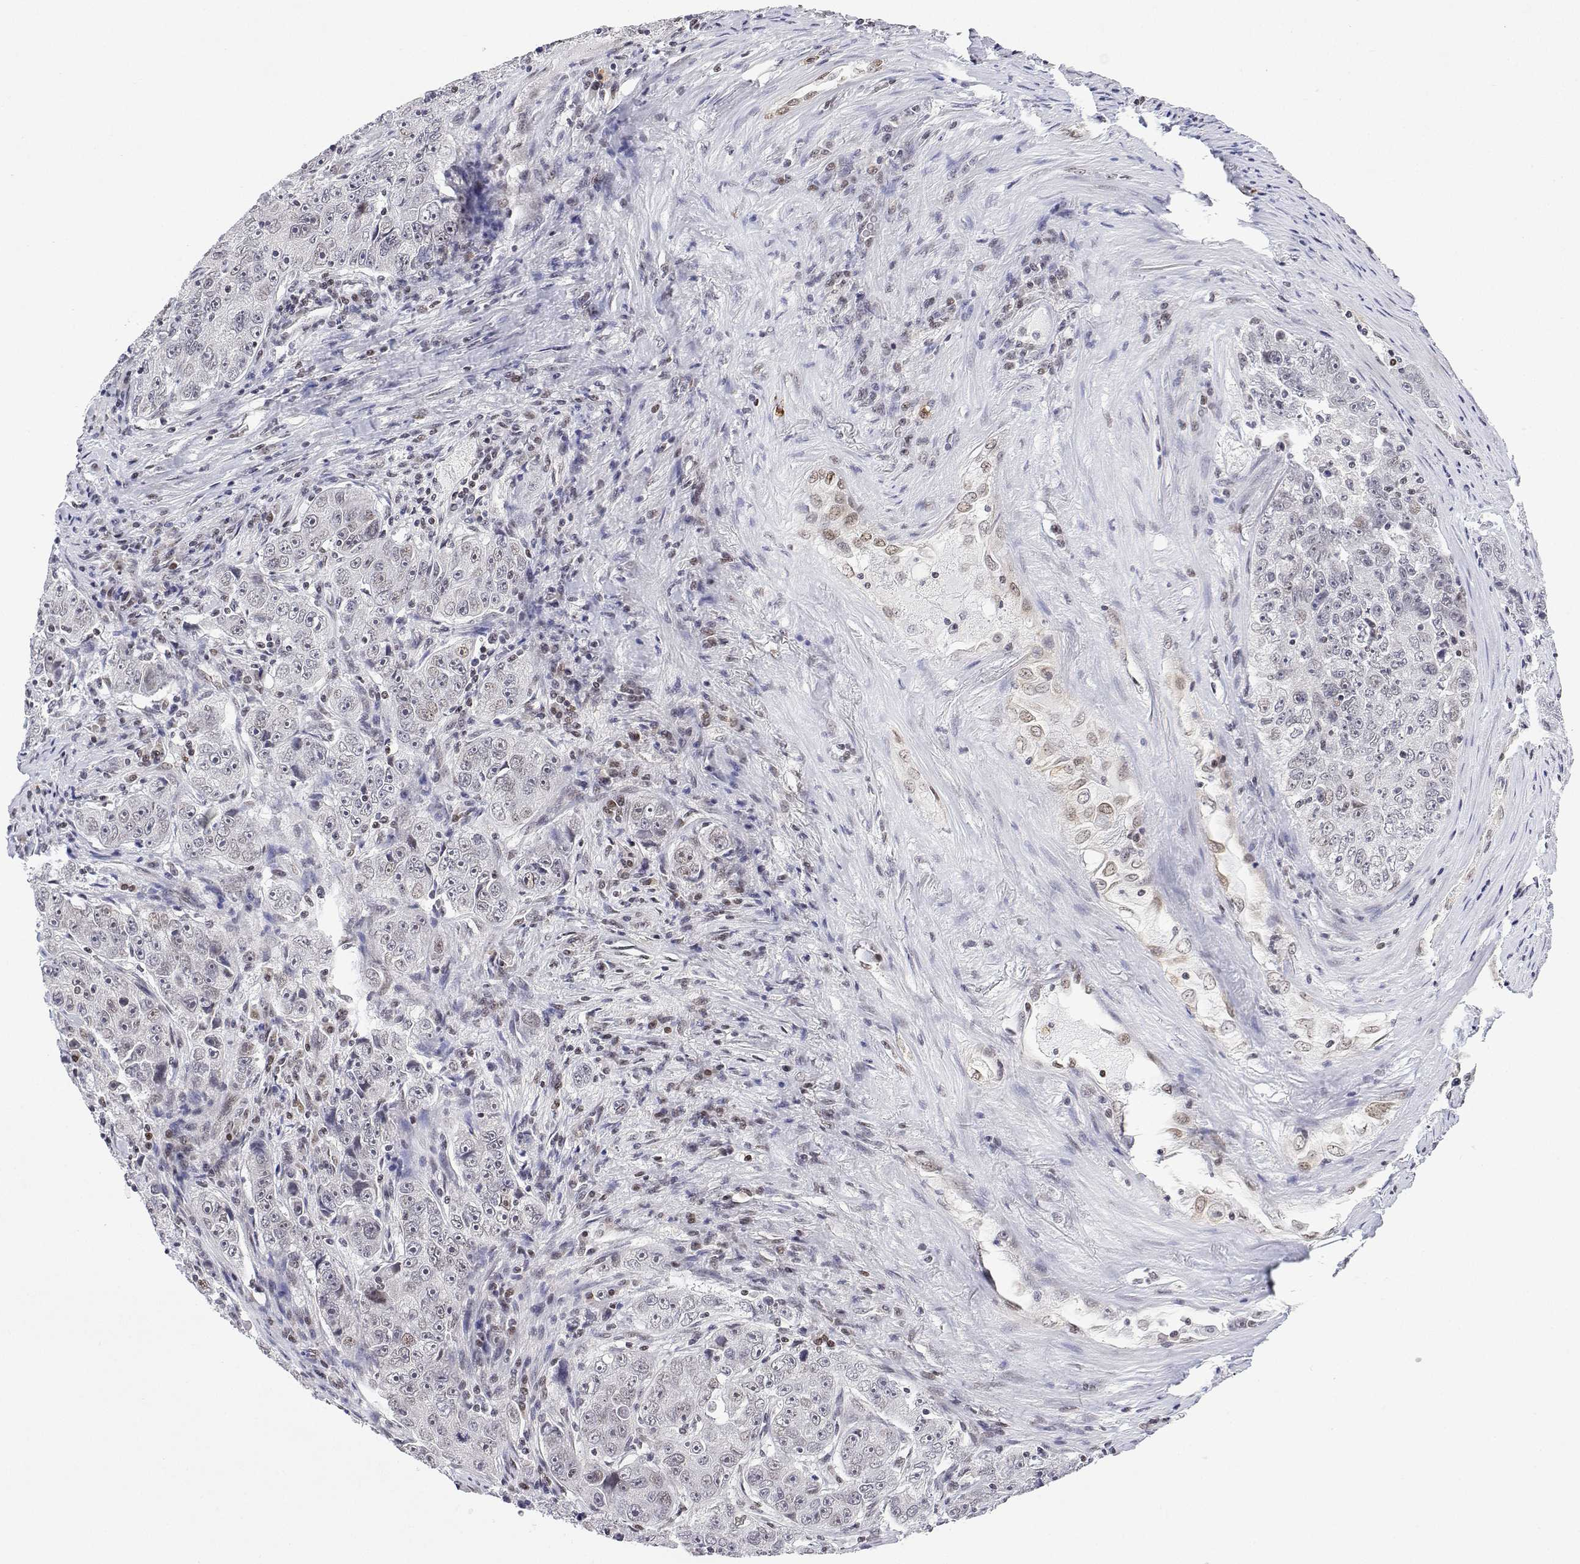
{"staining": {"intensity": "weak", "quantity": "<25%", "location": "nuclear"}, "tissue": "lung cancer", "cell_type": "Tumor cells", "image_type": "cancer", "snomed": [{"axis": "morphology", "description": "Normal morphology"}, {"axis": "morphology", "description": "Adenocarcinoma, NOS"}, {"axis": "topography", "description": "Lymph node"}, {"axis": "topography", "description": "Lung"}], "caption": "An IHC histopathology image of adenocarcinoma (lung) is shown. There is no staining in tumor cells of adenocarcinoma (lung).", "gene": "XPC", "patient": {"sex": "female", "age": 57}}